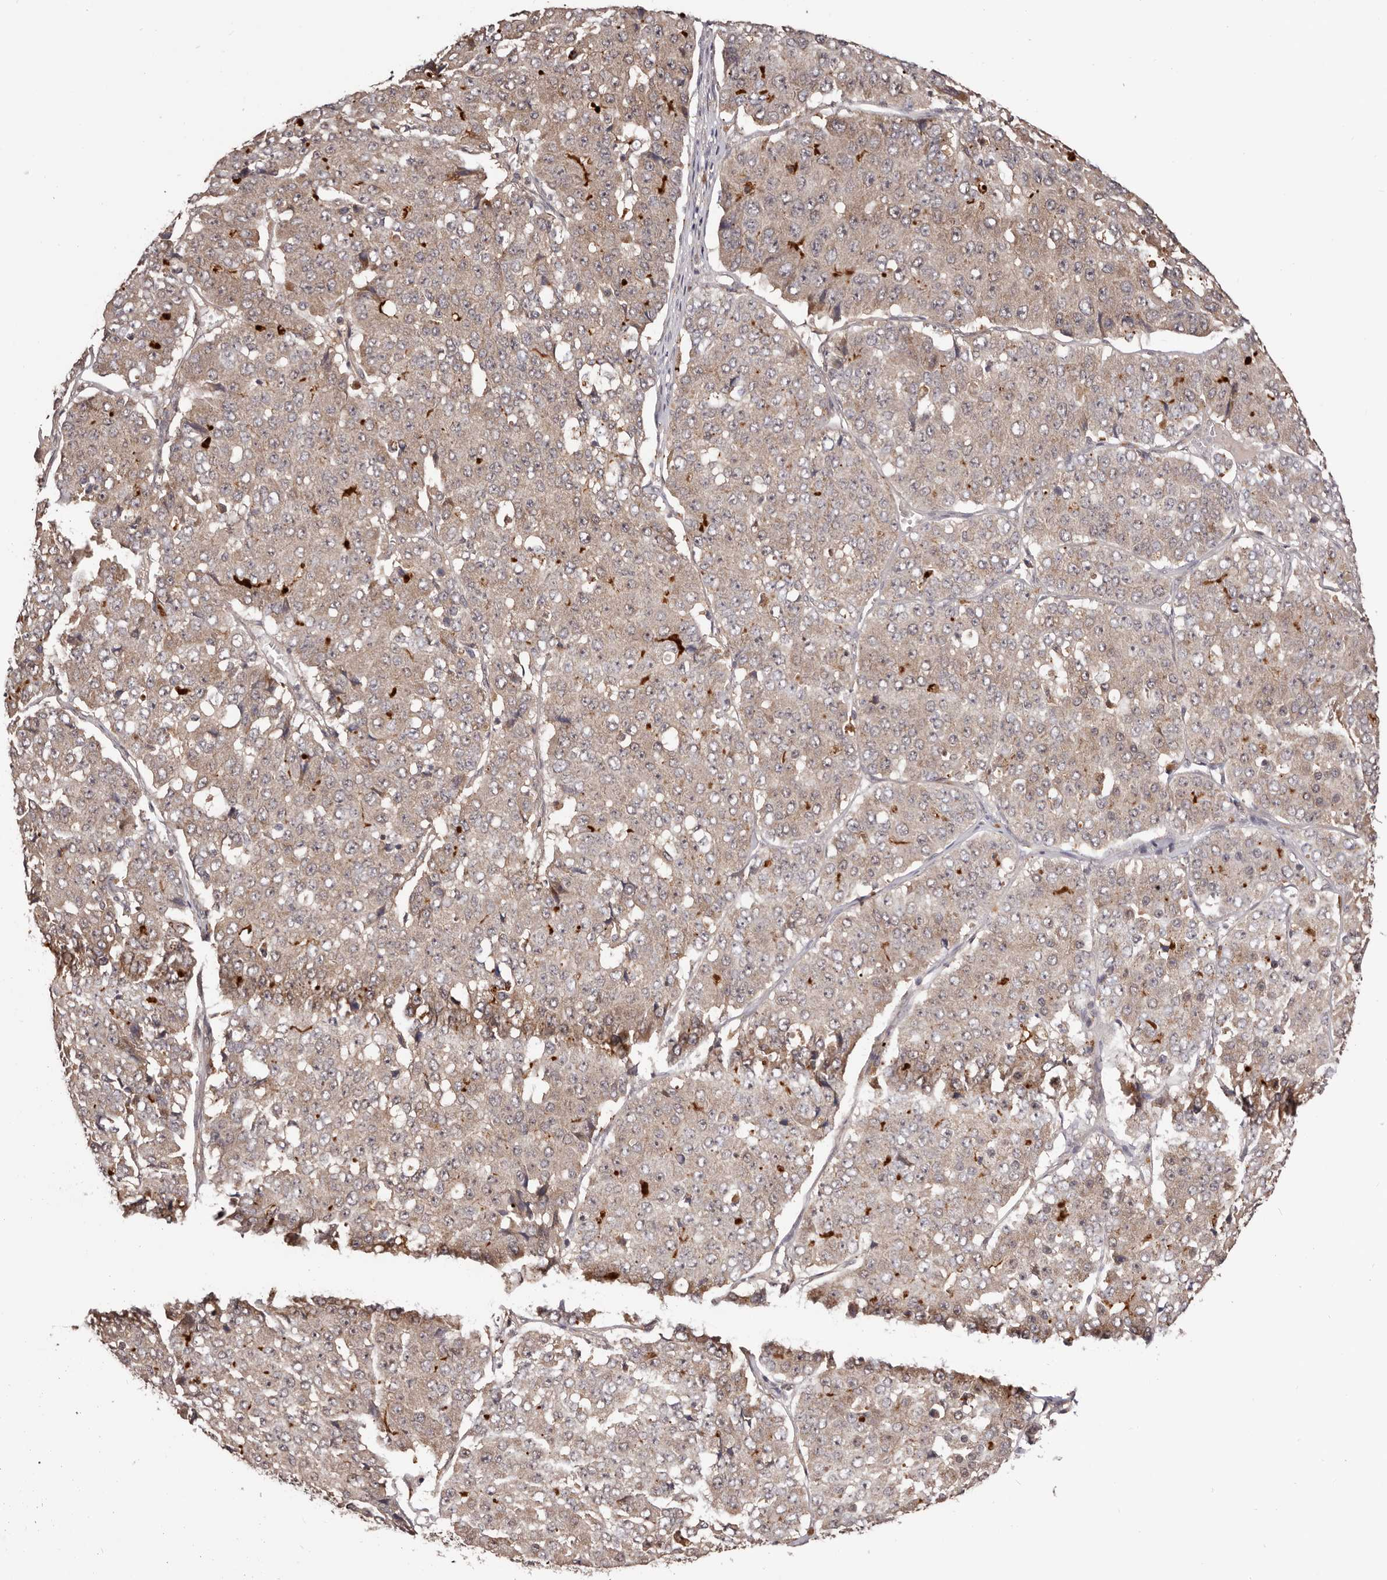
{"staining": {"intensity": "weak", "quantity": ">75%", "location": "cytoplasmic/membranous"}, "tissue": "pancreatic cancer", "cell_type": "Tumor cells", "image_type": "cancer", "snomed": [{"axis": "morphology", "description": "Adenocarcinoma, NOS"}, {"axis": "topography", "description": "Pancreas"}], "caption": "Immunohistochemistry (IHC) histopathology image of neoplastic tissue: pancreatic cancer (adenocarcinoma) stained using immunohistochemistry (IHC) exhibits low levels of weak protein expression localized specifically in the cytoplasmic/membranous of tumor cells, appearing as a cytoplasmic/membranous brown color.", "gene": "MDP1", "patient": {"sex": "male", "age": 50}}